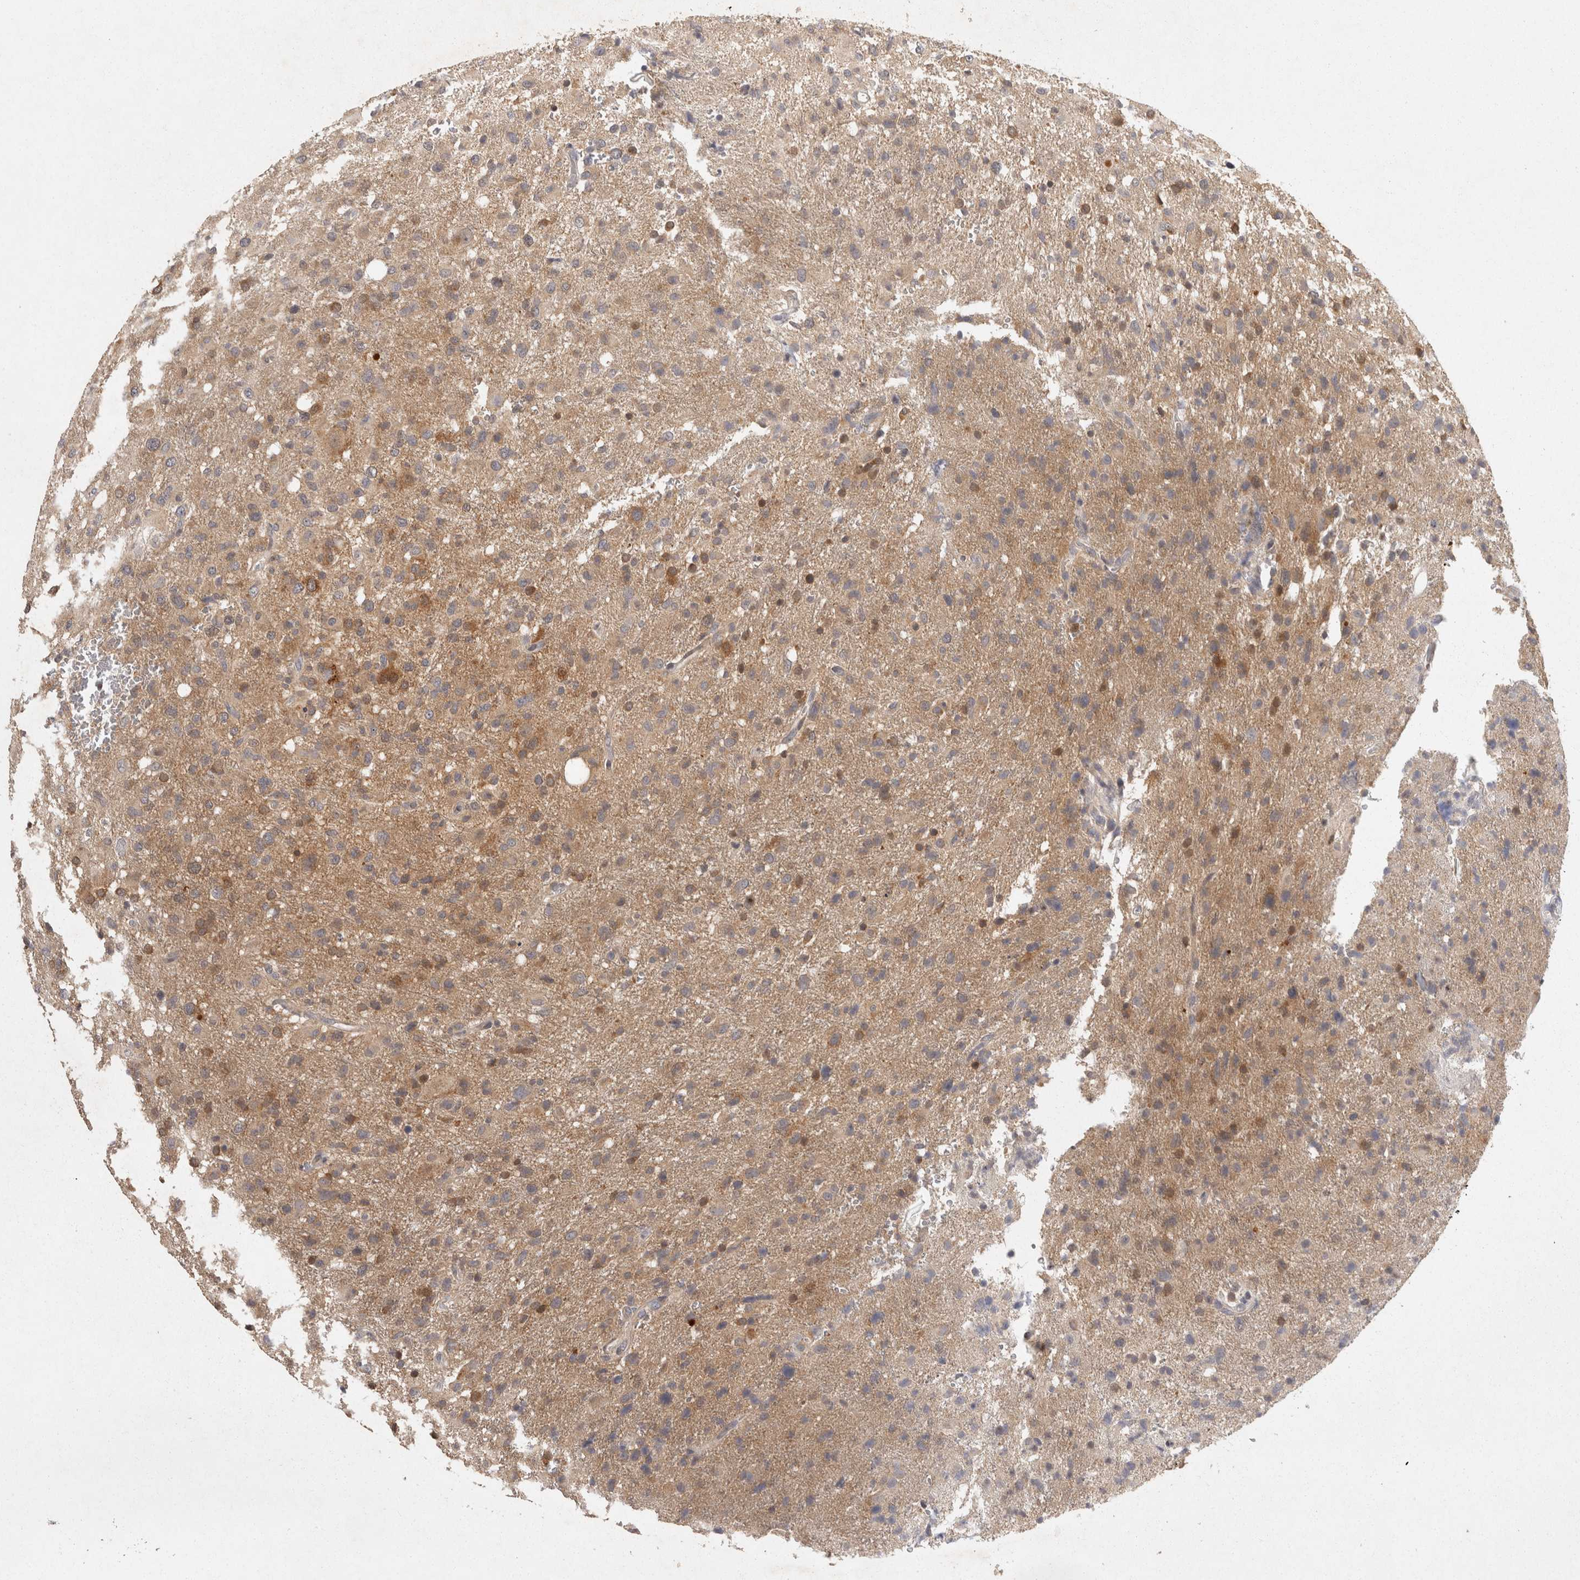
{"staining": {"intensity": "moderate", "quantity": ">75%", "location": "cytoplasmic/membranous"}, "tissue": "glioma", "cell_type": "Tumor cells", "image_type": "cancer", "snomed": [{"axis": "morphology", "description": "Glioma, malignant, High grade"}, {"axis": "topography", "description": "Brain"}], "caption": "Protein expression analysis of human glioma reveals moderate cytoplasmic/membranous staining in approximately >75% of tumor cells.", "gene": "ACAT2", "patient": {"sex": "female", "age": 57}}